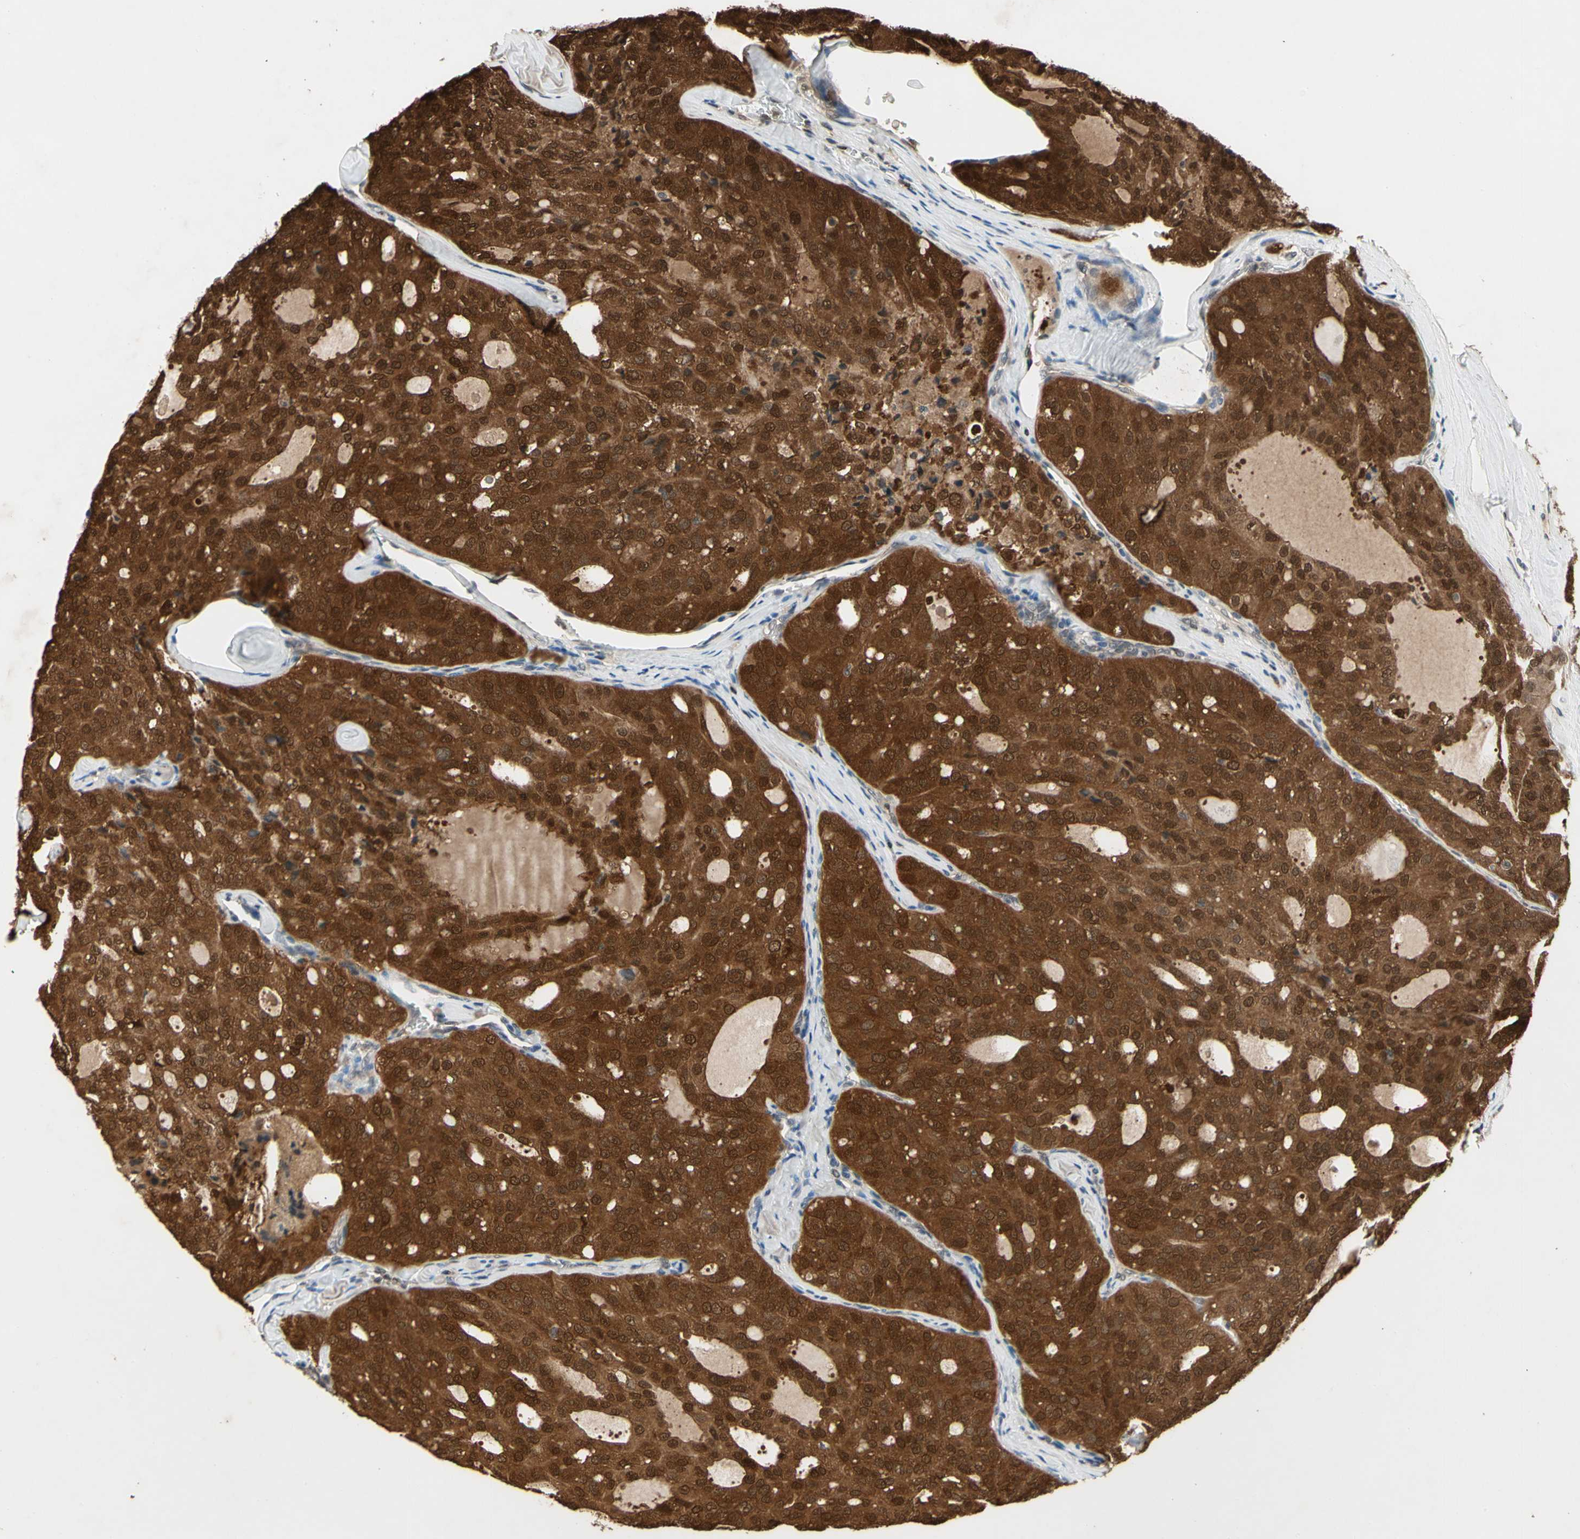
{"staining": {"intensity": "strong", "quantity": ">75%", "location": "cytoplasmic/membranous"}, "tissue": "thyroid cancer", "cell_type": "Tumor cells", "image_type": "cancer", "snomed": [{"axis": "morphology", "description": "Follicular adenoma carcinoma, NOS"}, {"axis": "topography", "description": "Thyroid gland"}], "caption": "DAB (3,3'-diaminobenzidine) immunohistochemical staining of human thyroid follicular adenoma carcinoma exhibits strong cytoplasmic/membranous protein positivity in about >75% of tumor cells. (DAB IHC, brown staining for protein, blue staining for nuclei).", "gene": "GSR", "patient": {"sex": "male", "age": 75}}